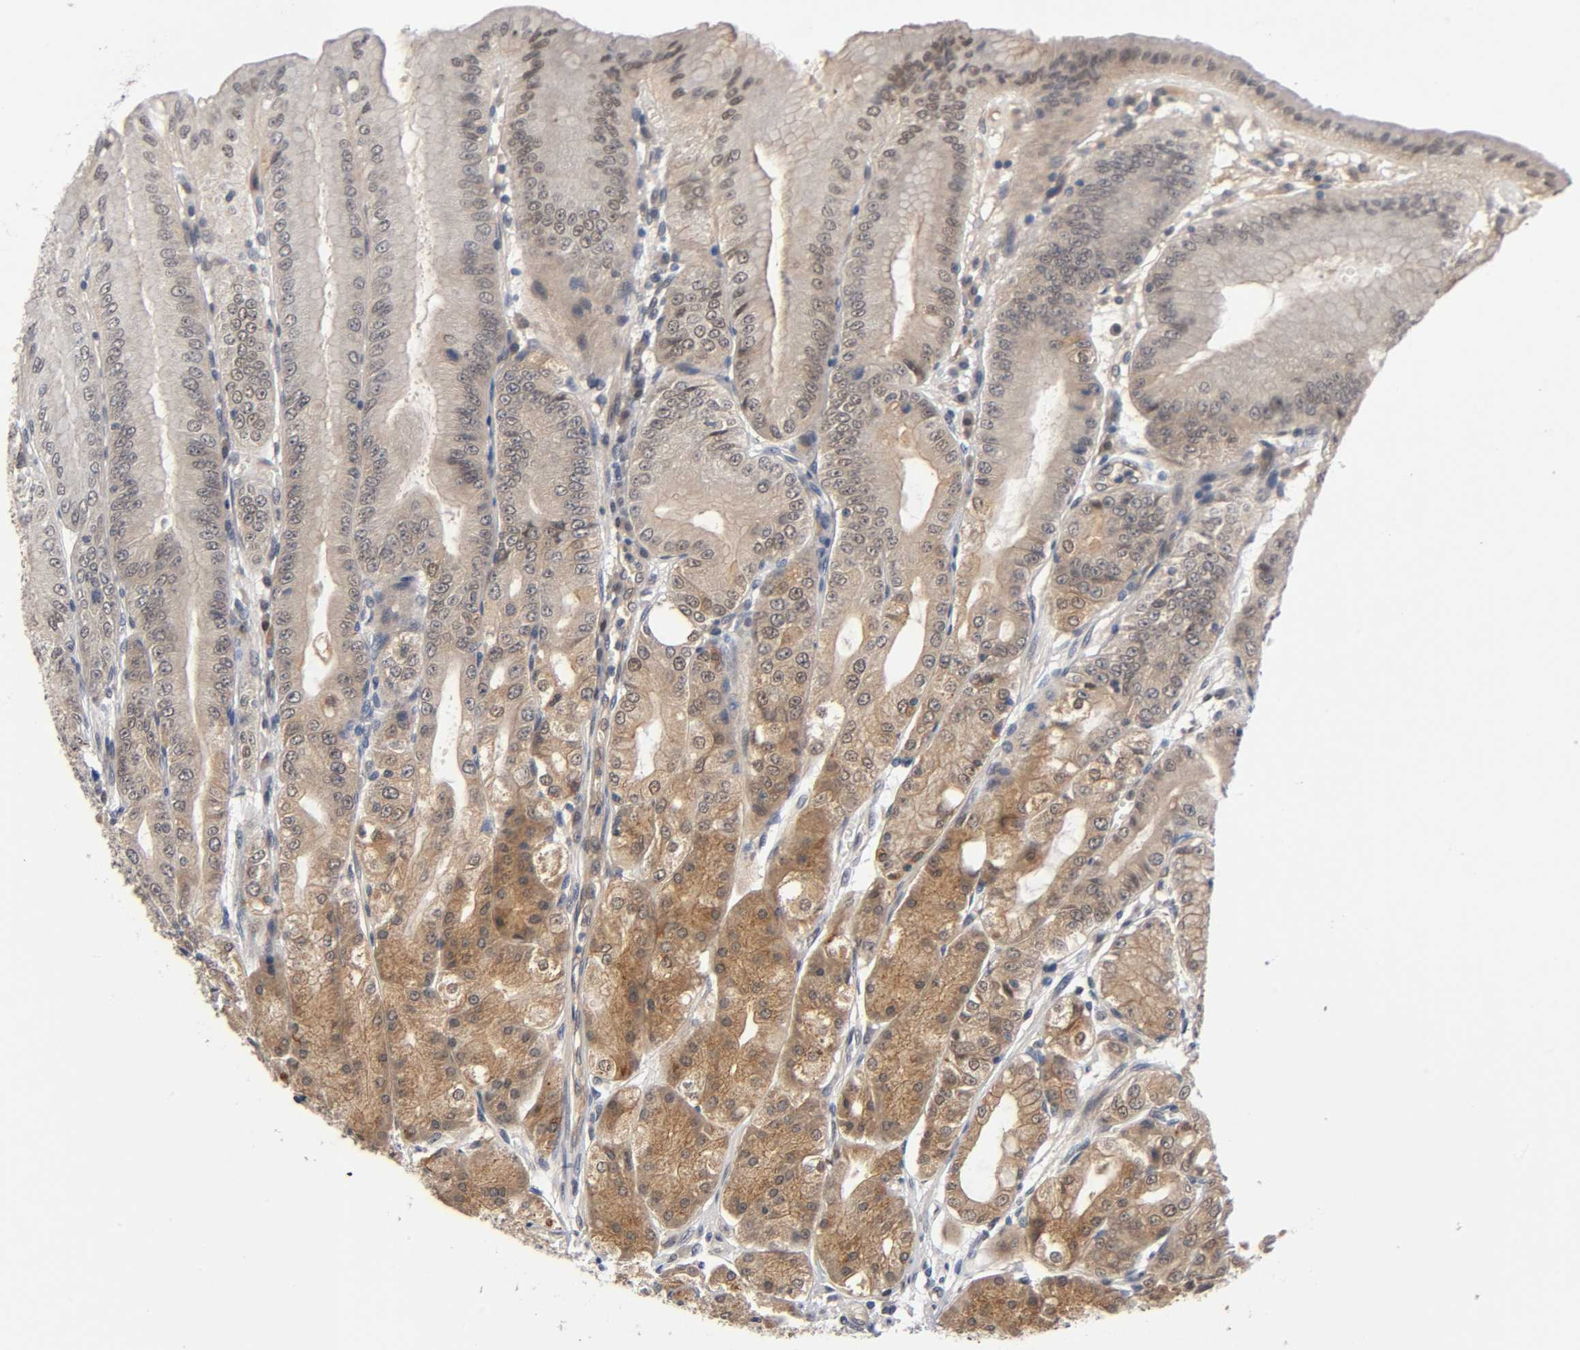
{"staining": {"intensity": "moderate", "quantity": ">75%", "location": "cytoplasmic/membranous"}, "tissue": "stomach", "cell_type": "Glandular cells", "image_type": "normal", "snomed": [{"axis": "morphology", "description": "Normal tissue, NOS"}, {"axis": "topography", "description": "Stomach, lower"}], "caption": "Protein staining of unremarkable stomach demonstrates moderate cytoplasmic/membranous staining in about >75% of glandular cells. Immunohistochemistry (ihc) stains the protein in brown and the nuclei are stained blue.", "gene": "PRKAB1", "patient": {"sex": "male", "age": 71}}